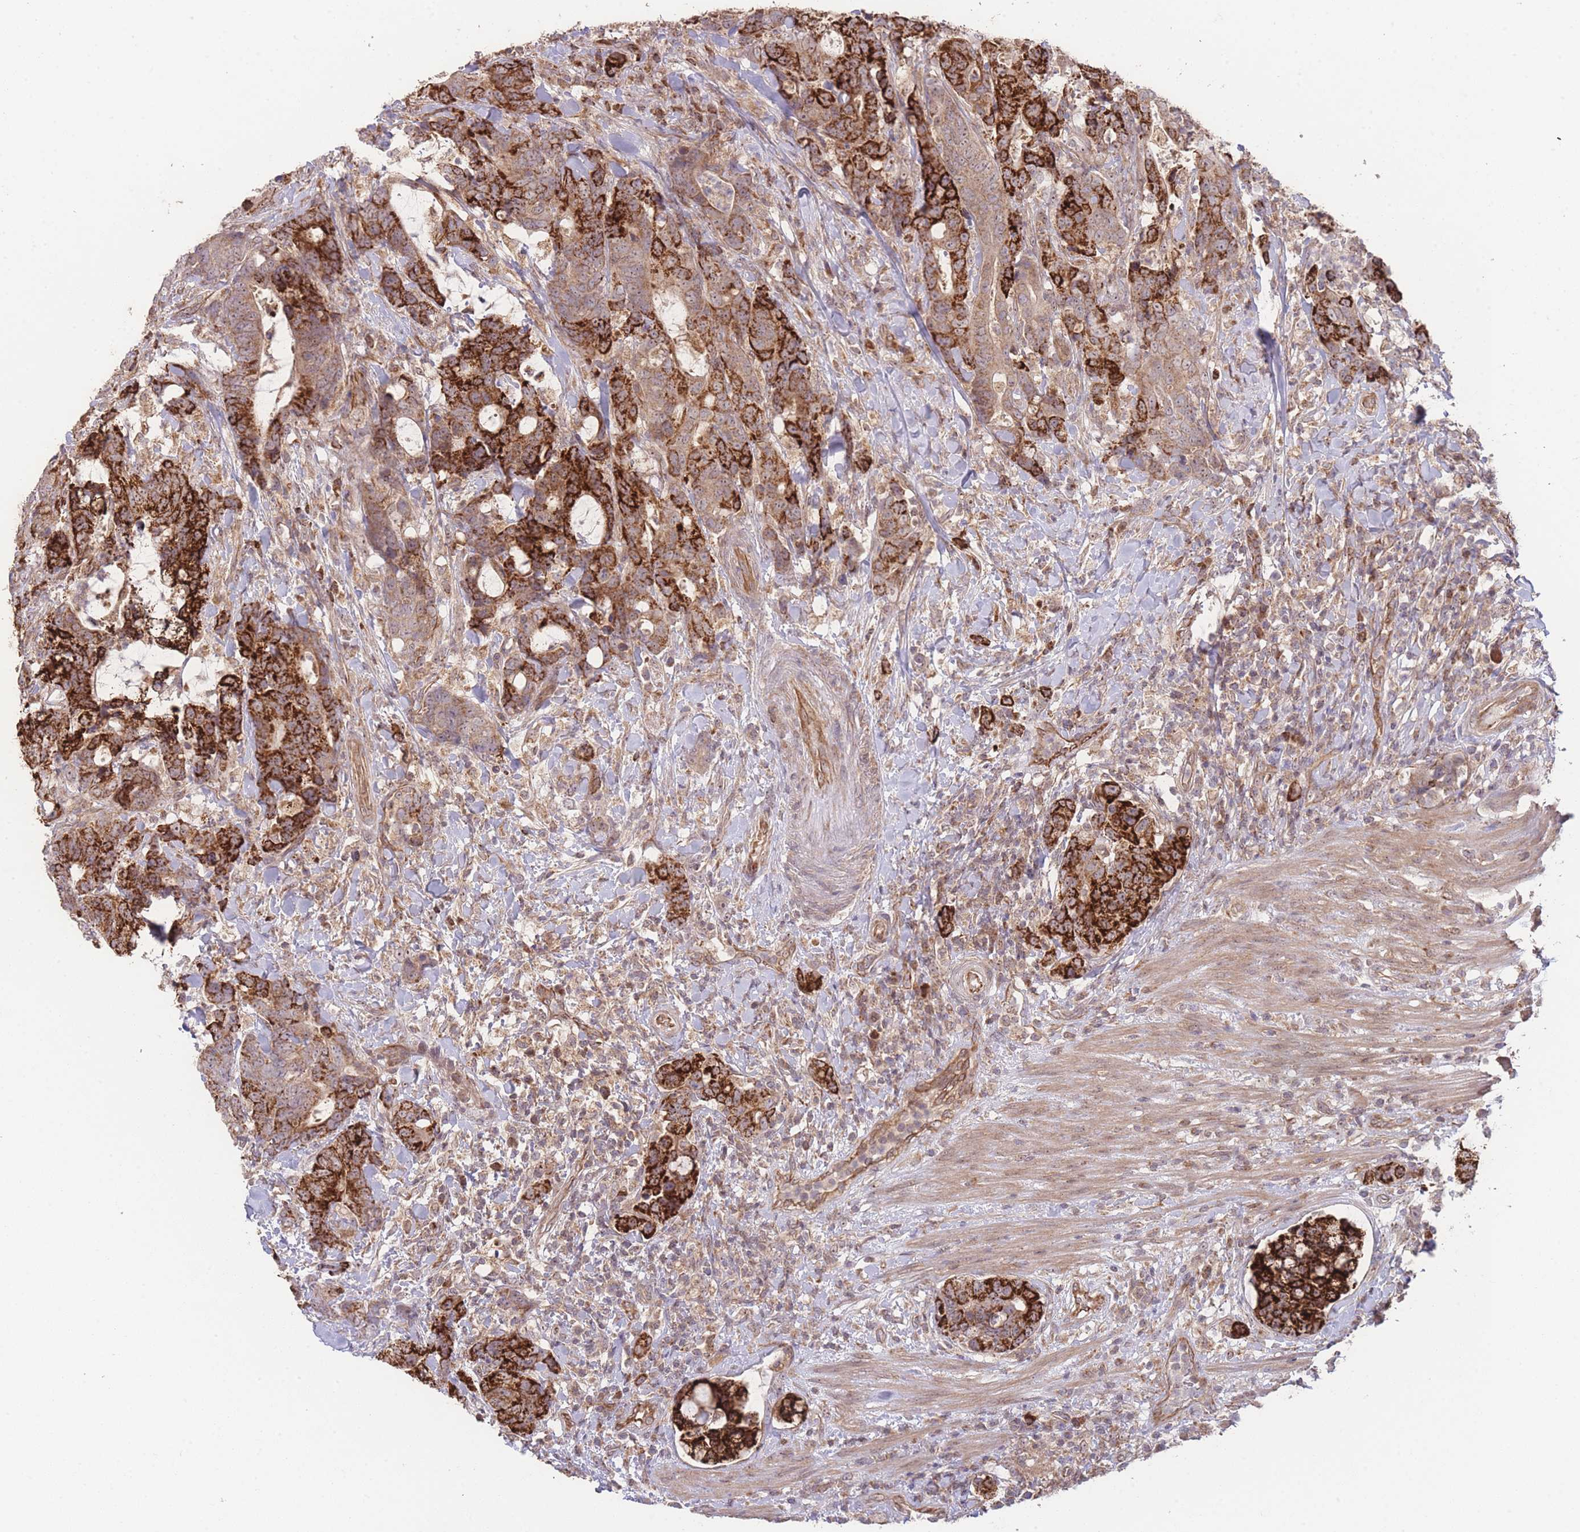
{"staining": {"intensity": "strong", "quantity": ">75%", "location": "cytoplasmic/membranous"}, "tissue": "colorectal cancer", "cell_type": "Tumor cells", "image_type": "cancer", "snomed": [{"axis": "morphology", "description": "Adenocarcinoma, NOS"}, {"axis": "topography", "description": "Colon"}], "caption": "Human colorectal cancer stained with a protein marker reveals strong staining in tumor cells.", "gene": "PXMP4", "patient": {"sex": "female", "age": 82}}